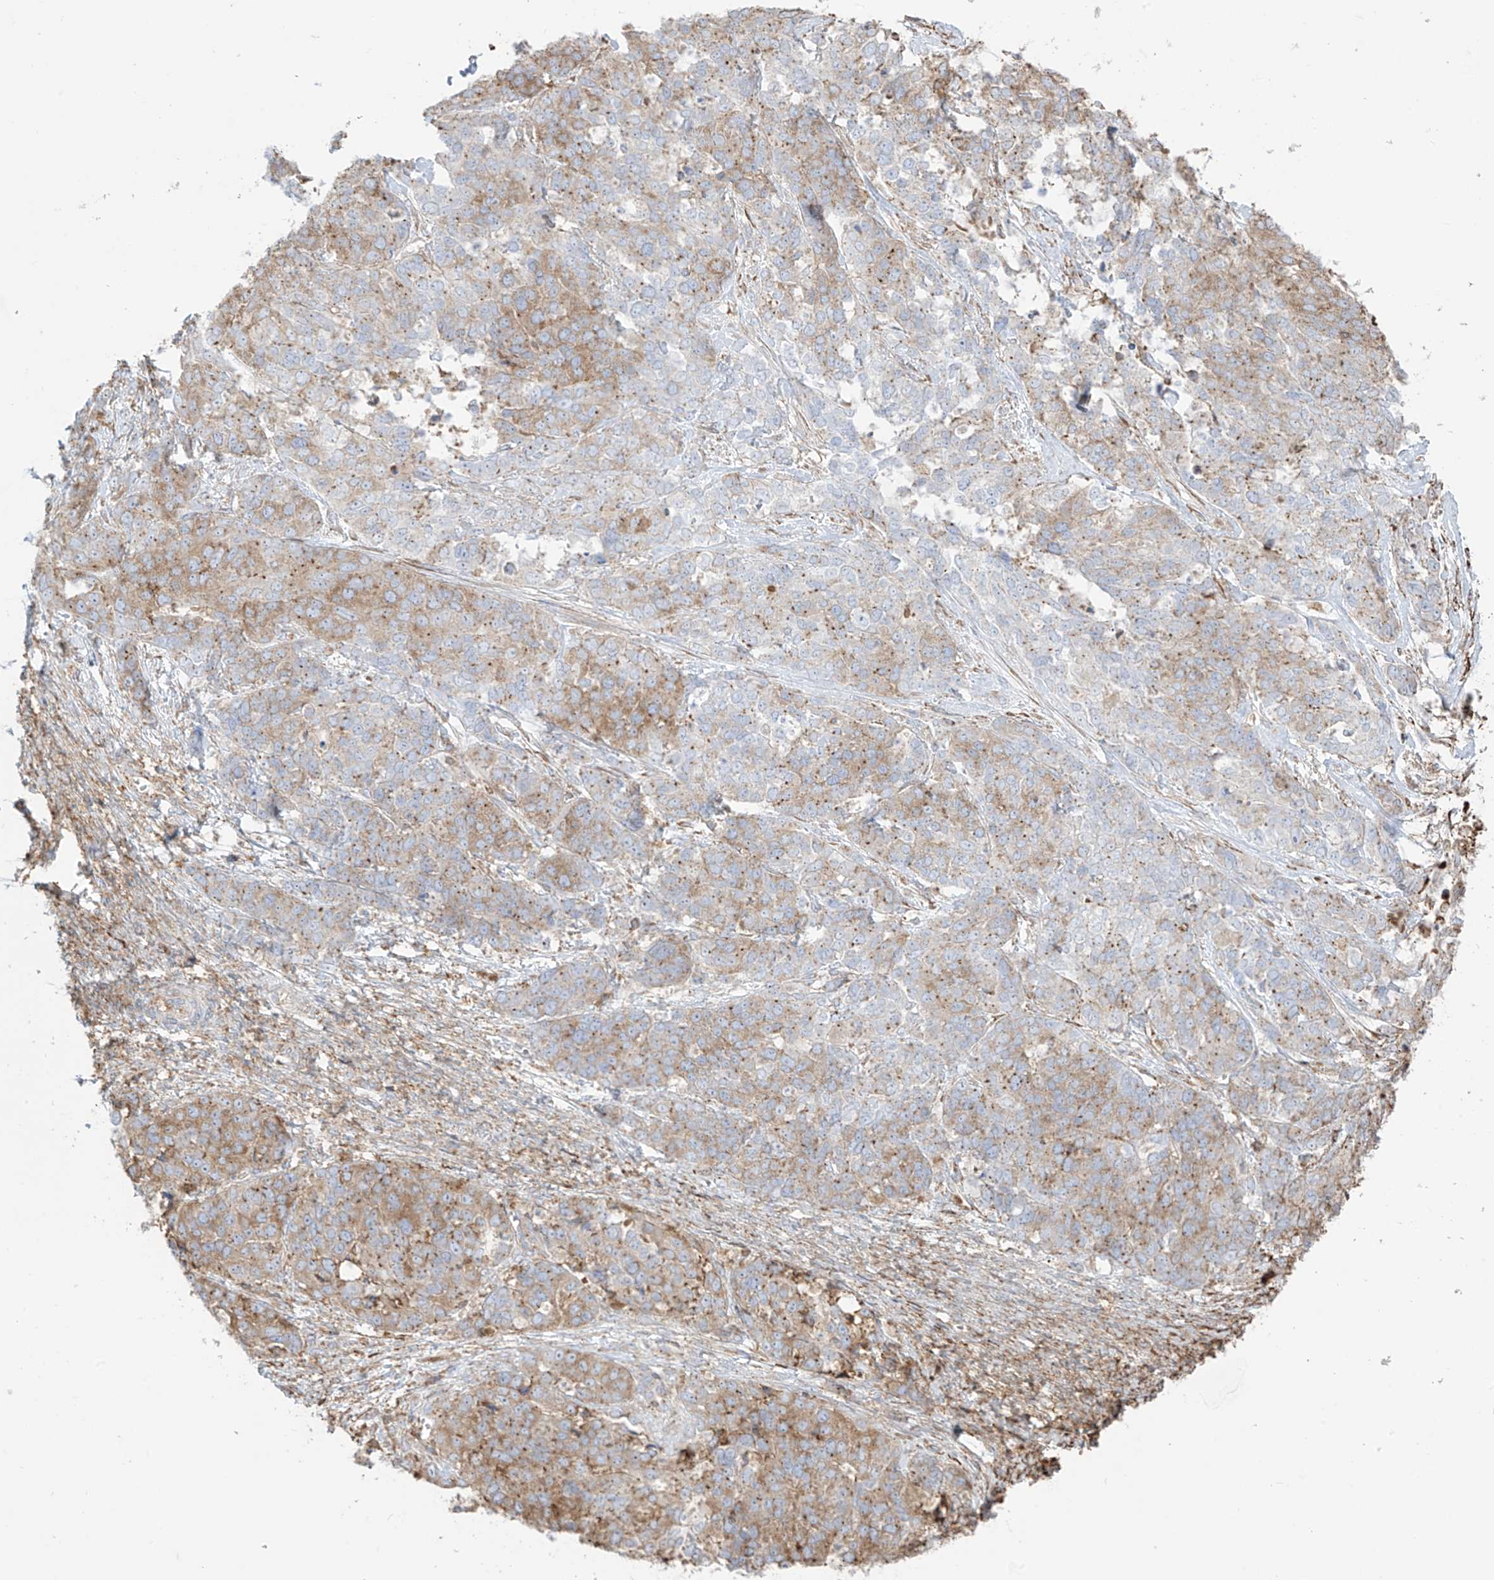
{"staining": {"intensity": "moderate", "quantity": "25%-75%", "location": "cytoplasmic/membranous"}, "tissue": "ovarian cancer", "cell_type": "Tumor cells", "image_type": "cancer", "snomed": [{"axis": "morphology", "description": "Cystadenocarcinoma, serous, NOS"}, {"axis": "topography", "description": "Ovary"}], "caption": "There is medium levels of moderate cytoplasmic/membranous positivity in tumor cells of serous cystadenocarcinoma (ovarian), as demonstrated by immunohistochemical staining (brown color).", "gene": "XKR3", "patient": {"sex": "female", "age": 44}}